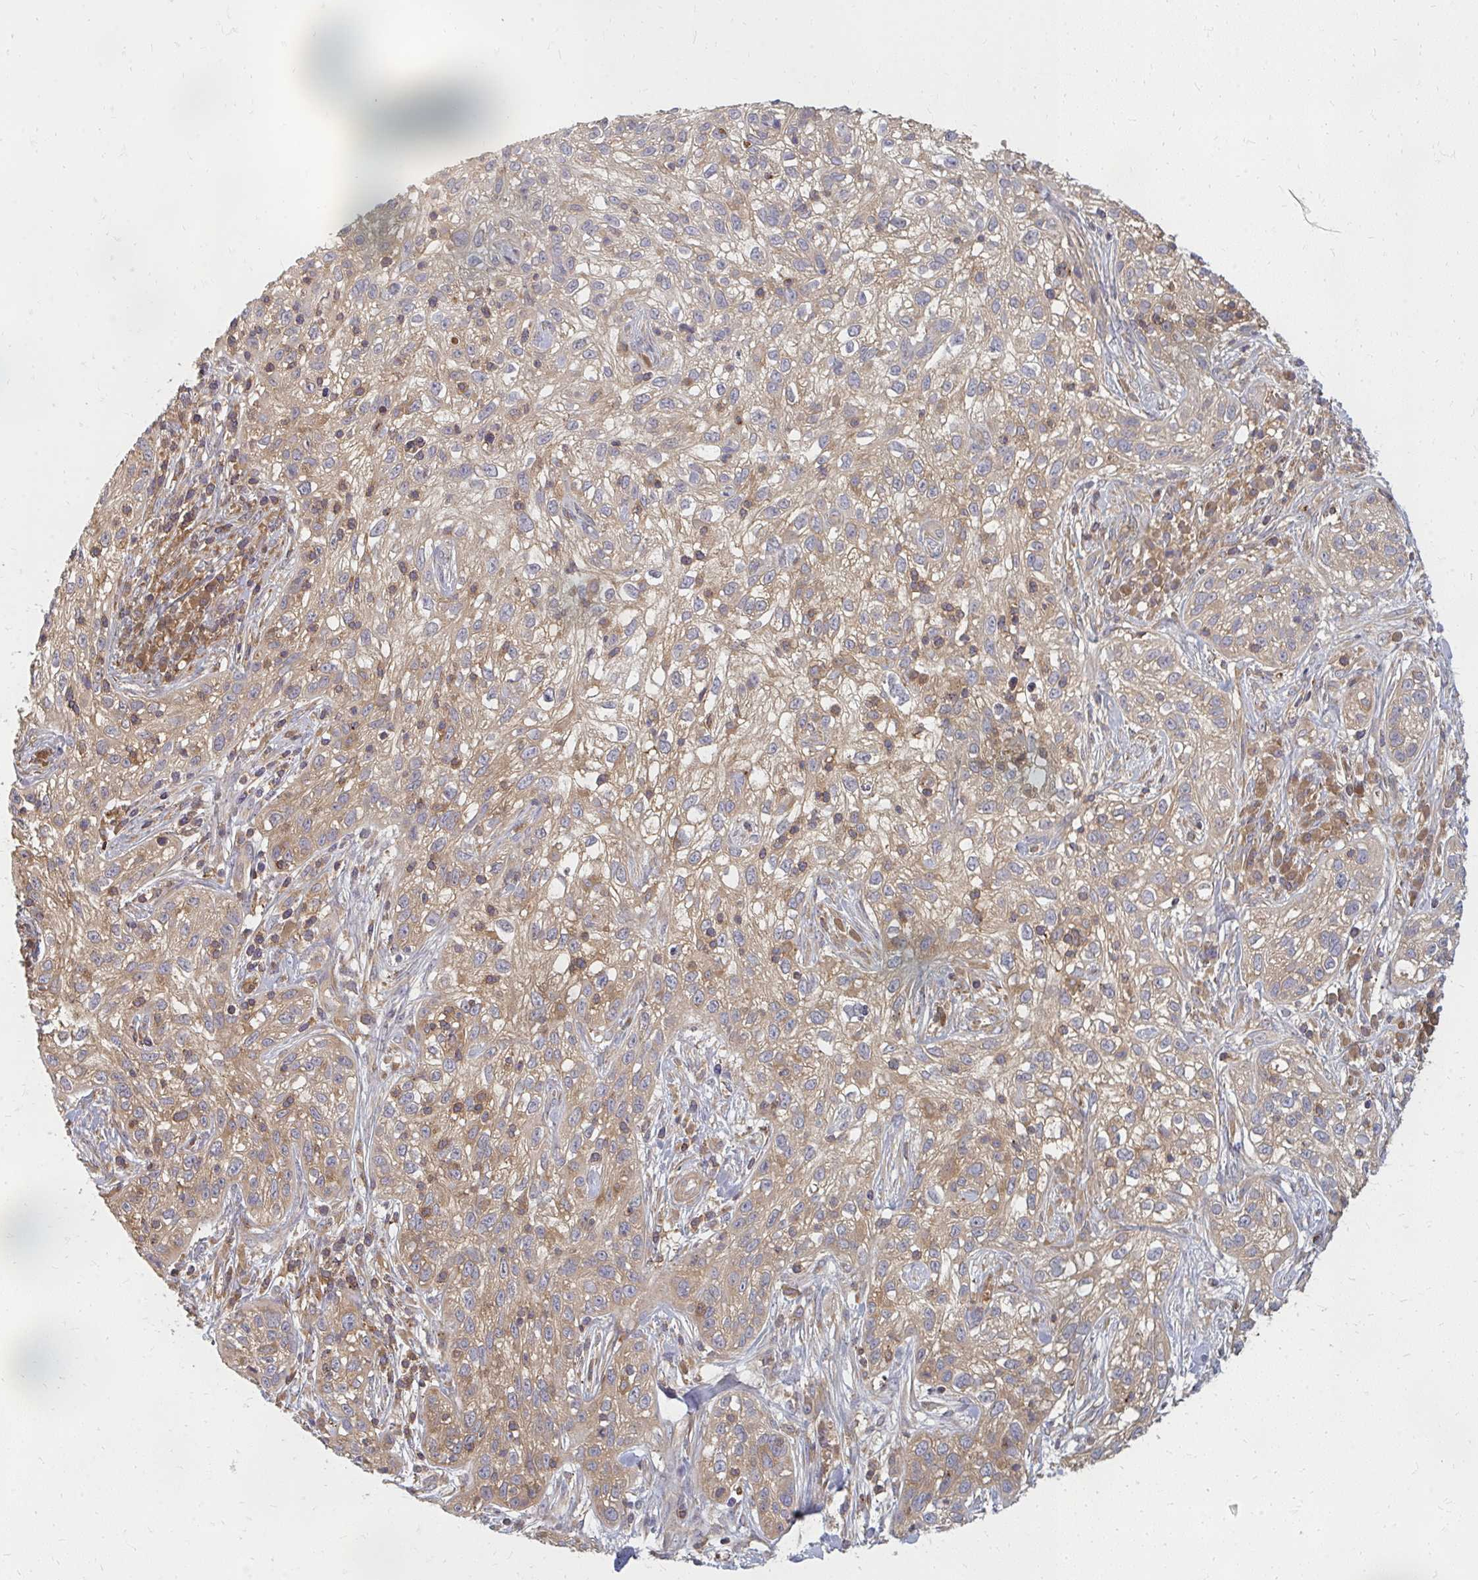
{"staining": {"intensity": "weak", "quantity": "25%-75%", "location": "cytoplasmic/membranous"}, "tissue": "skin cancer", "cell_type": "Tumor cells", "image_type": "cancer", "snomed": [{"axis": "morphology", "description": "Squamous cell carcinoma, NOS"}, {"axis": "topography", "description": "Skin"}], "caption": "Immunohistochemical staining of human skin squamous cell carcinoma exhibits low levels of weak cytoplasmic/membranous protein positivity in approximately 25%-75% of tumor cells. The staining was performed using DAB (3,3'-diaminobenzidine) to visualize the protein expression in brown, while the nuclei were stained in blue with hematoxylin (Magnification: 20x).", "gene": "ZNF285", "patient": {"sex": "male", "age": 82}}